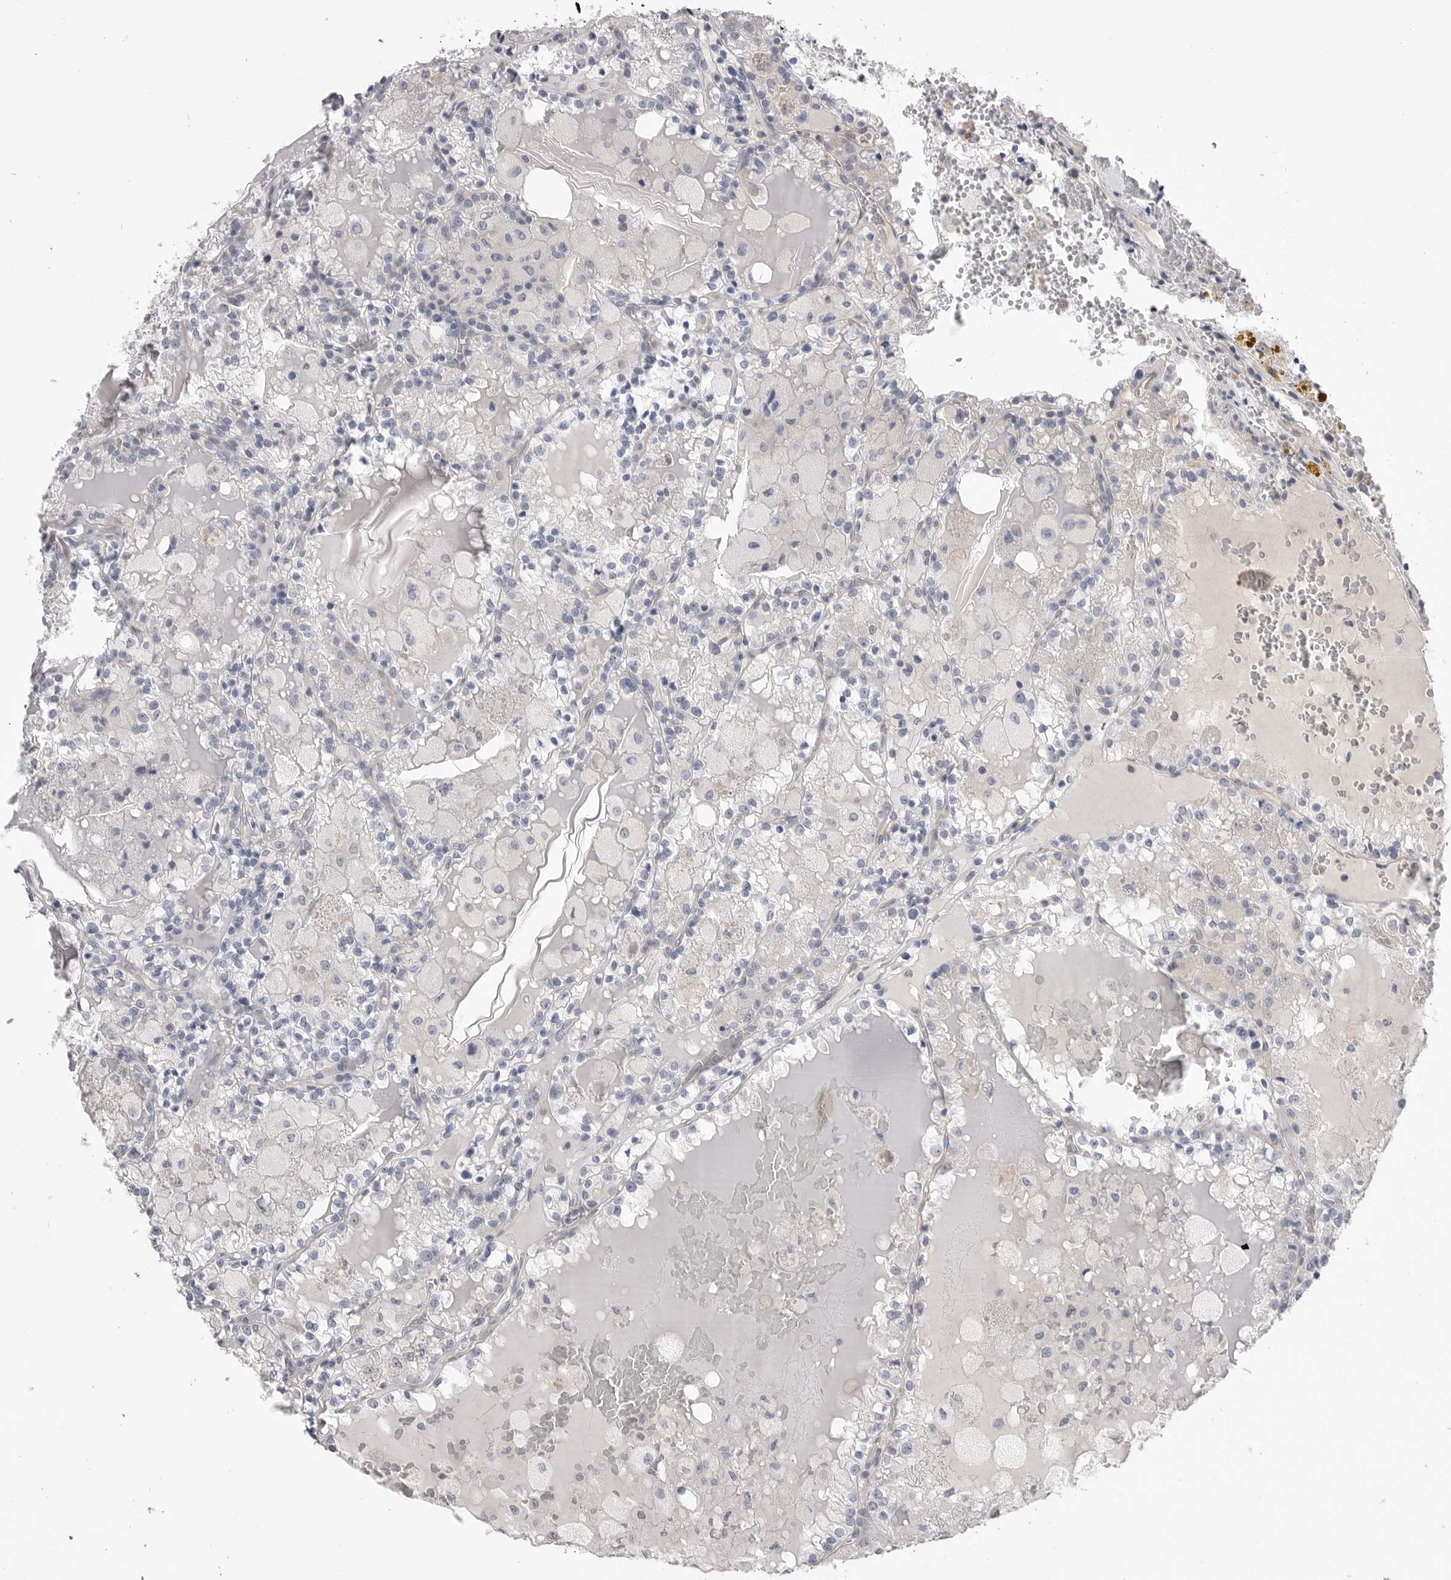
{"staining": {"intensity": "negative", "quantity": "none", "location": "none"}, "tissue": "renal cancer", "cell_type": "Tumor cells", "image_type": "cancer", "snomed": [{"axis": "morphology", "description": "Adenocarcinoma, NOS"}, {"axis": "topography", "description": "Kidney"}], "caption": "Tumor cells are negative for protein expression in human adenocarcinoma (renal).", "gene": "DLGAP3", "patient": {"sex": "female", "age": 56}}